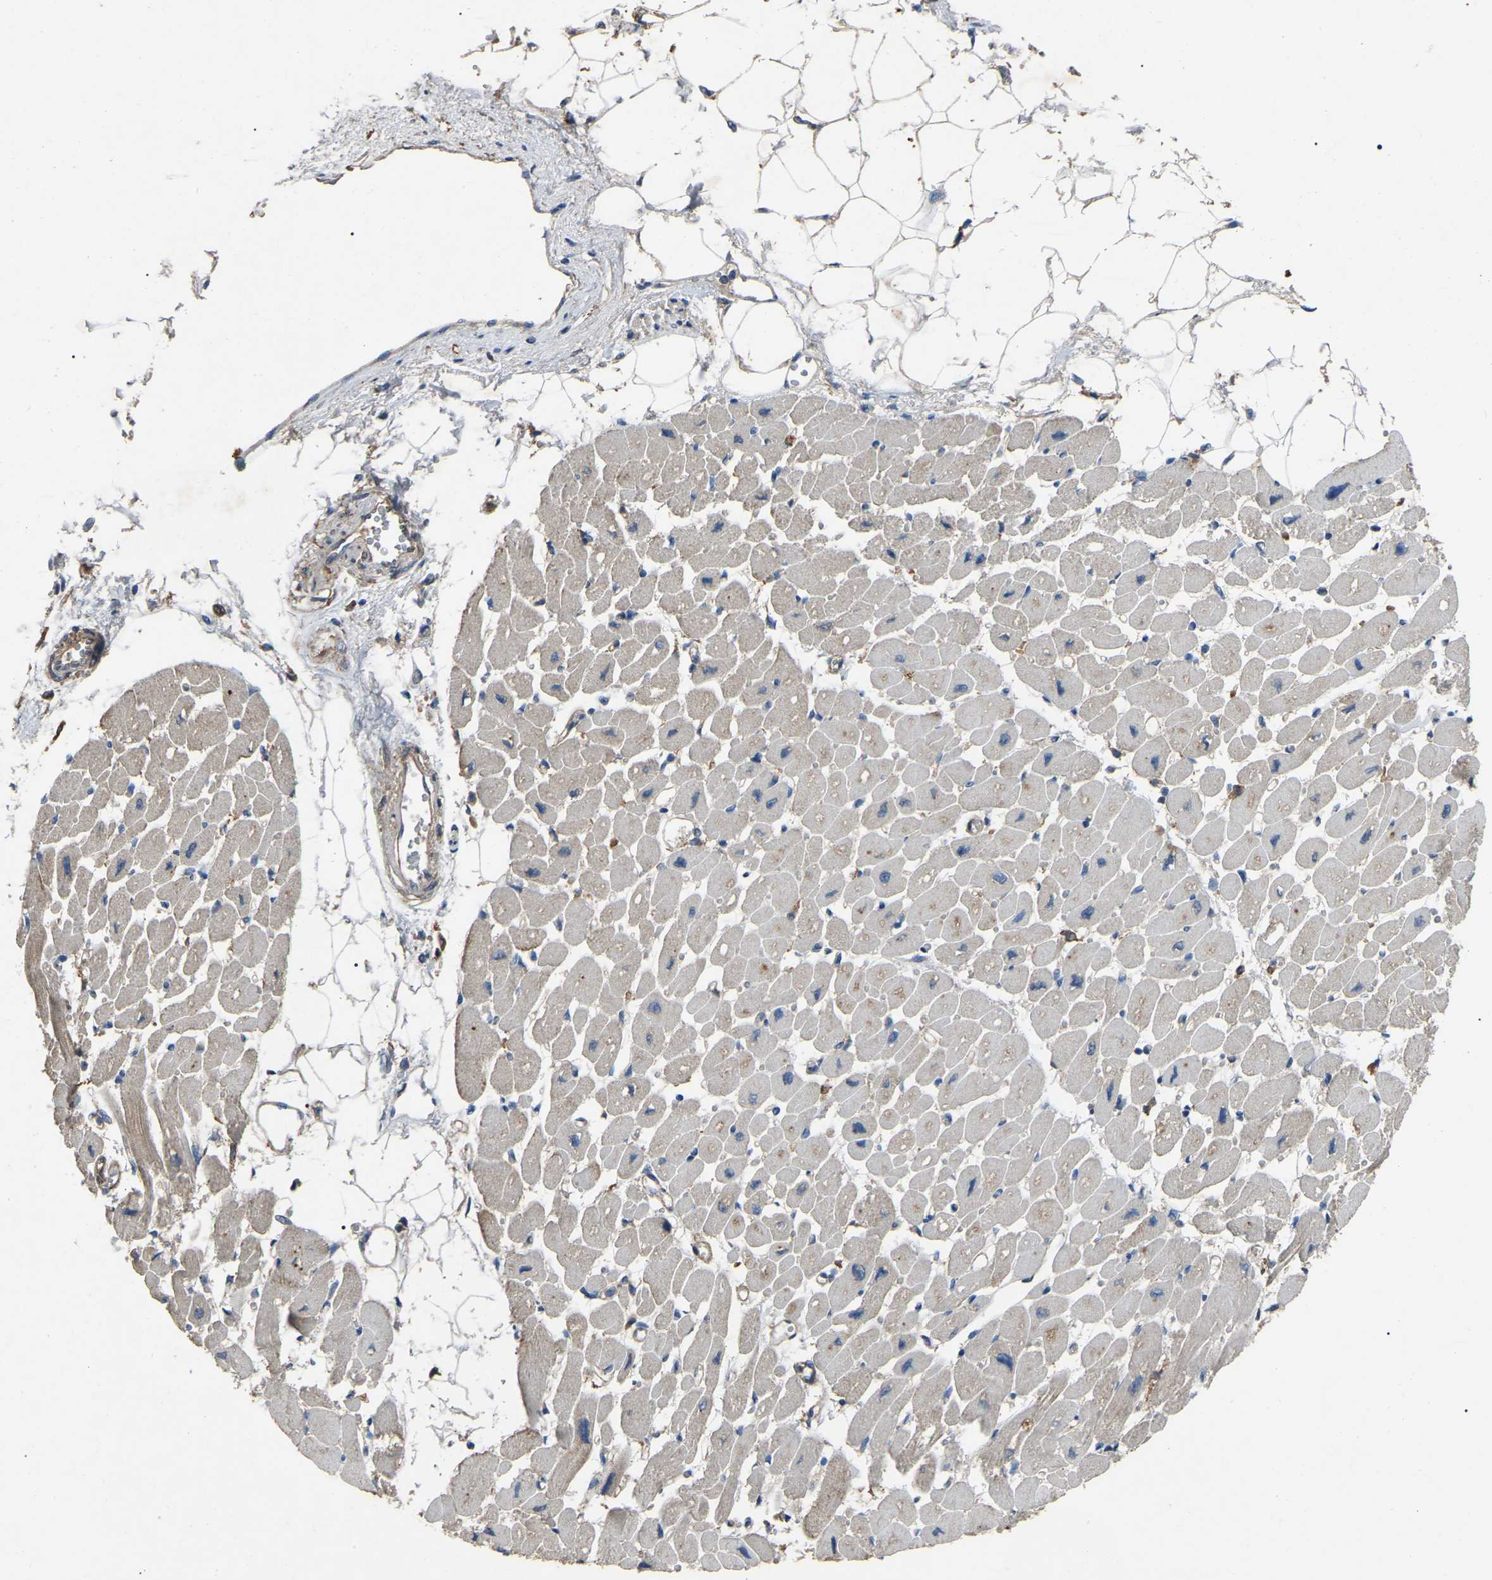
{"staining": {"intensity": "moderate", "quantity": "25%-75%", "location": "cytoplasmic/membranous"}, "tissue": "heart muscle", "cell_type": "Cardiomyocytes", "image_type": "normal", "snomed": [{"axis": "morphology", "description": "Normal tissue, NOS"}, {"axis": "topography", "description": "Heart"}], "caption": "Immunohistochemistry (IHC) of benign human heart muscle reveals medium levels of moderate cytoplasmic/membranous staining in about 25%-75% of cardiomyocytes. The protein of interest is shown in brown color, while the nuclei are stained blue.", "gene": "AIMP1", "patient": {"sex": "female", "age": 54}}